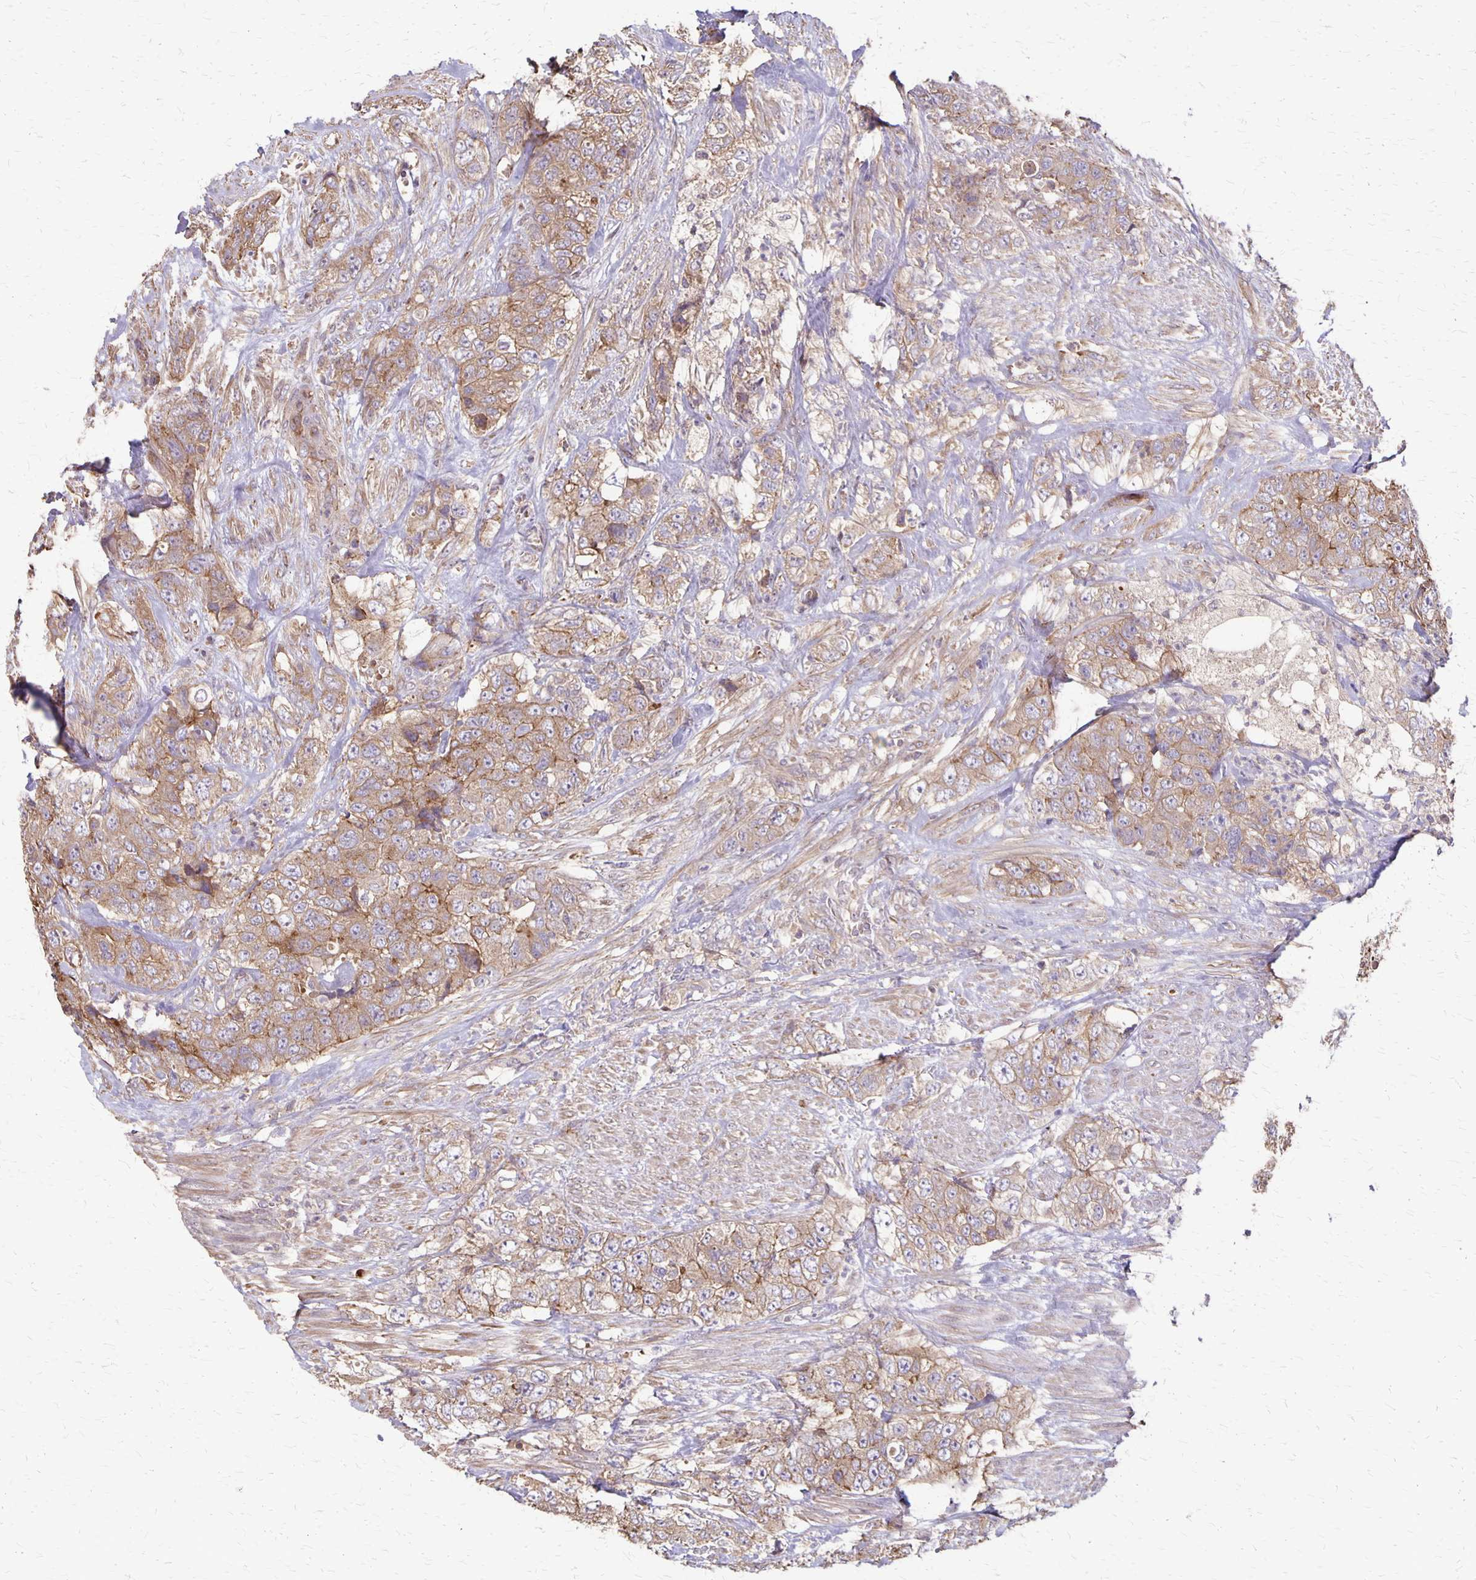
{"staining": {"intensity": "weak", "quantity": ">75%", "location": "cytoplasmic/membranous"}, "tissue": "urothelial cancer", "cell_type": "Tumor cells", "image_type": "cancer", "snomed": [{"axis": "morphology", "description": "Urothelial carcinoma, High grade"}, {"axis": "topography", "description": "Urinary bladder"}], "caption": "Urothelial cancer stained with DAB (3,3'-diaminobenzidine) immunohistochemistry (IHC) displays low levels of weak cytoplasmic/membranous positivity in approximately >75% of tumor cells. (brown staining indicates protein expression, while blue staining denotes nuclei).", "gene": "PROM2", "patient": {"sex": "female", "age": 78}}